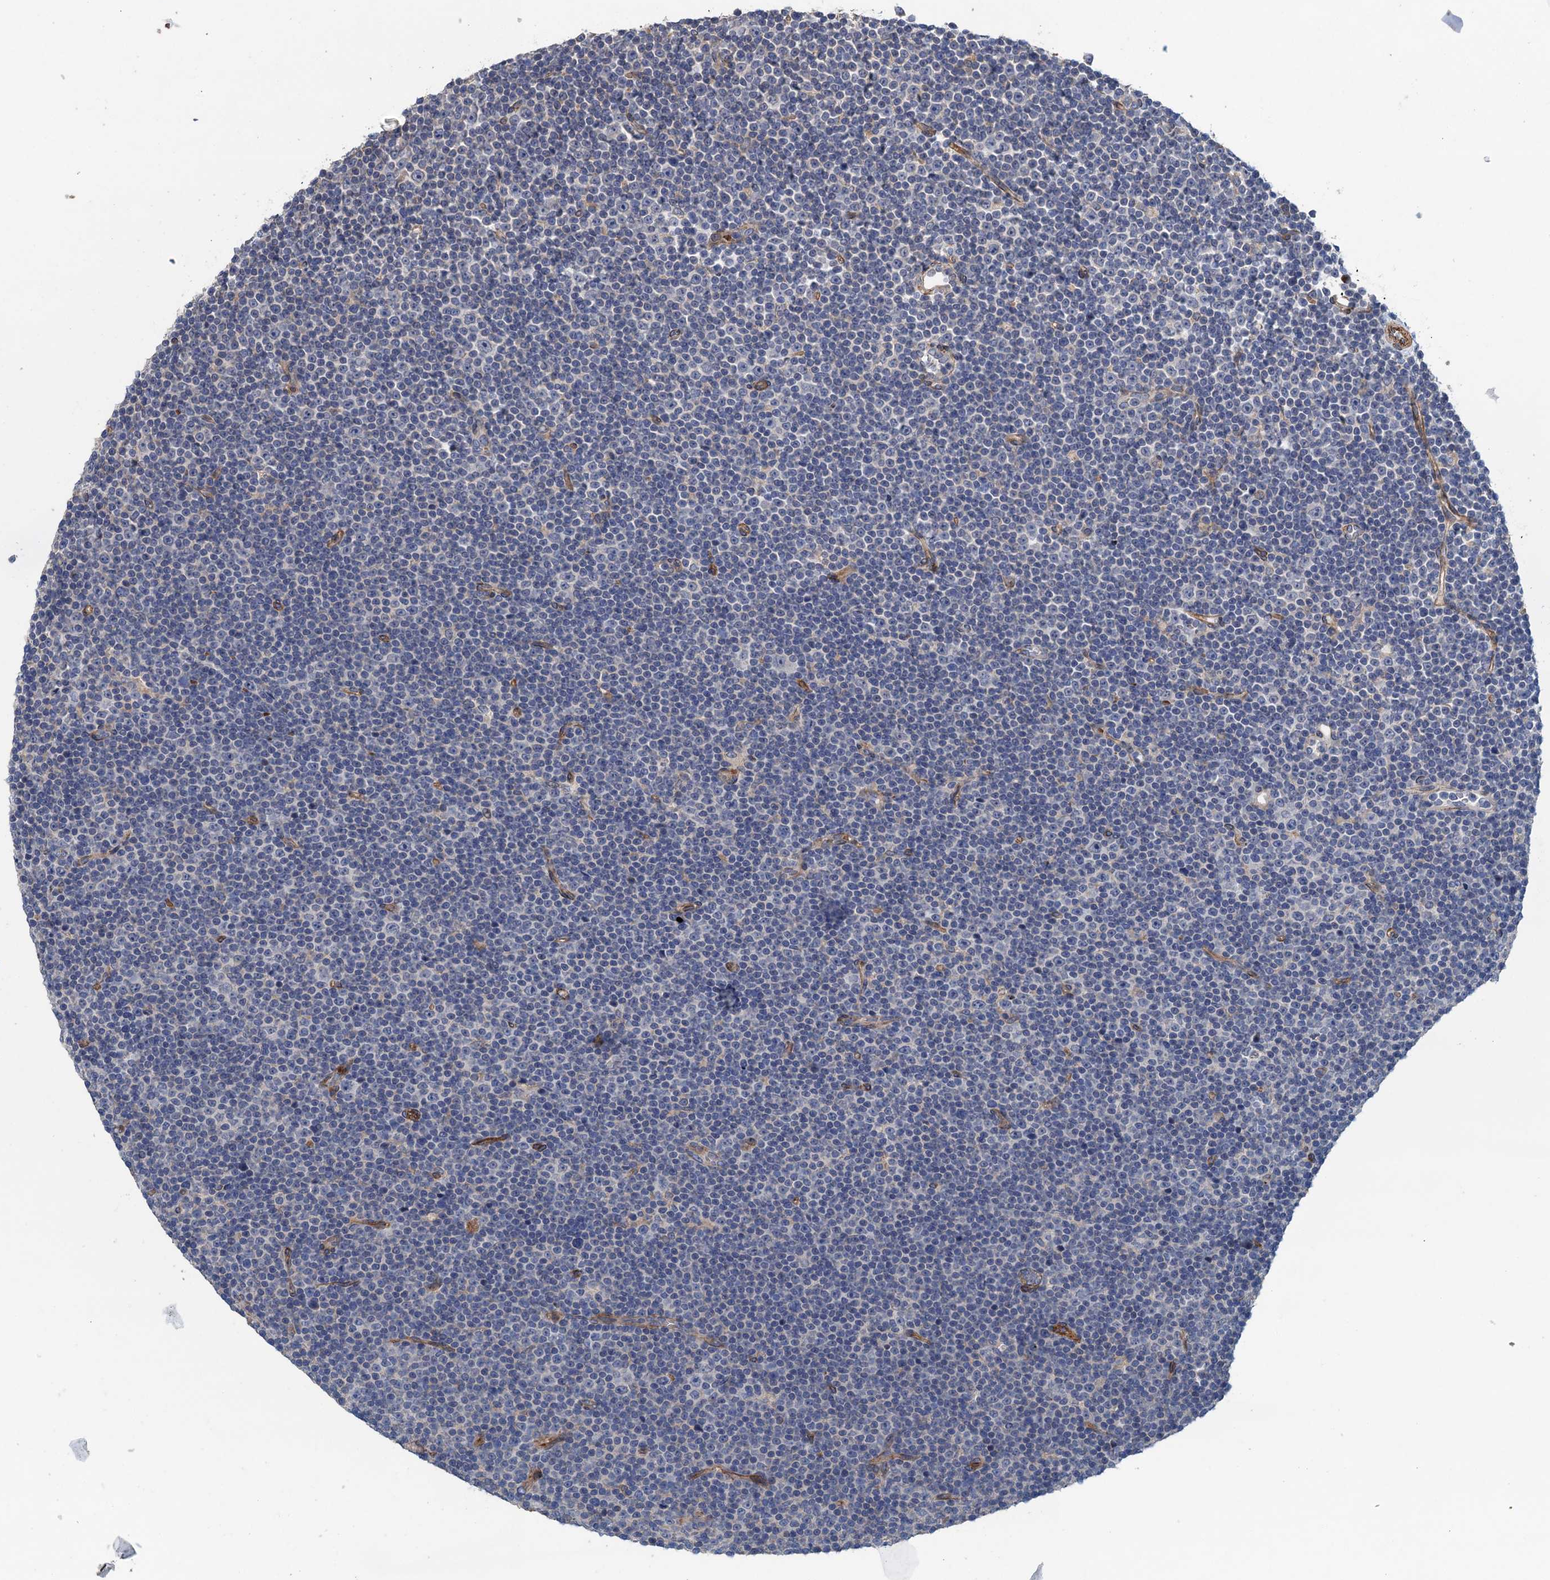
{"staining": {"intensity": "negative", "quantity": "none", "location": "none"}, "tissue": "lymphoma", "cell_type": "Tumor cells", "image_type": "cancer", "snomed": [{"axis": "morphology", "description": "Malignant lymphoma, non-Hodgkin's type, Low grade"}, {"axis": "topography", "description": "Lymph node"}], "caption": "The IHC histopathology image has no significant positivity in tumor cells of malignant lymphoma, non-Hodgkin's type (low-grade) tissue.", "gene": "RSAD2", "patient": {"sex": "female", "age": 67}}